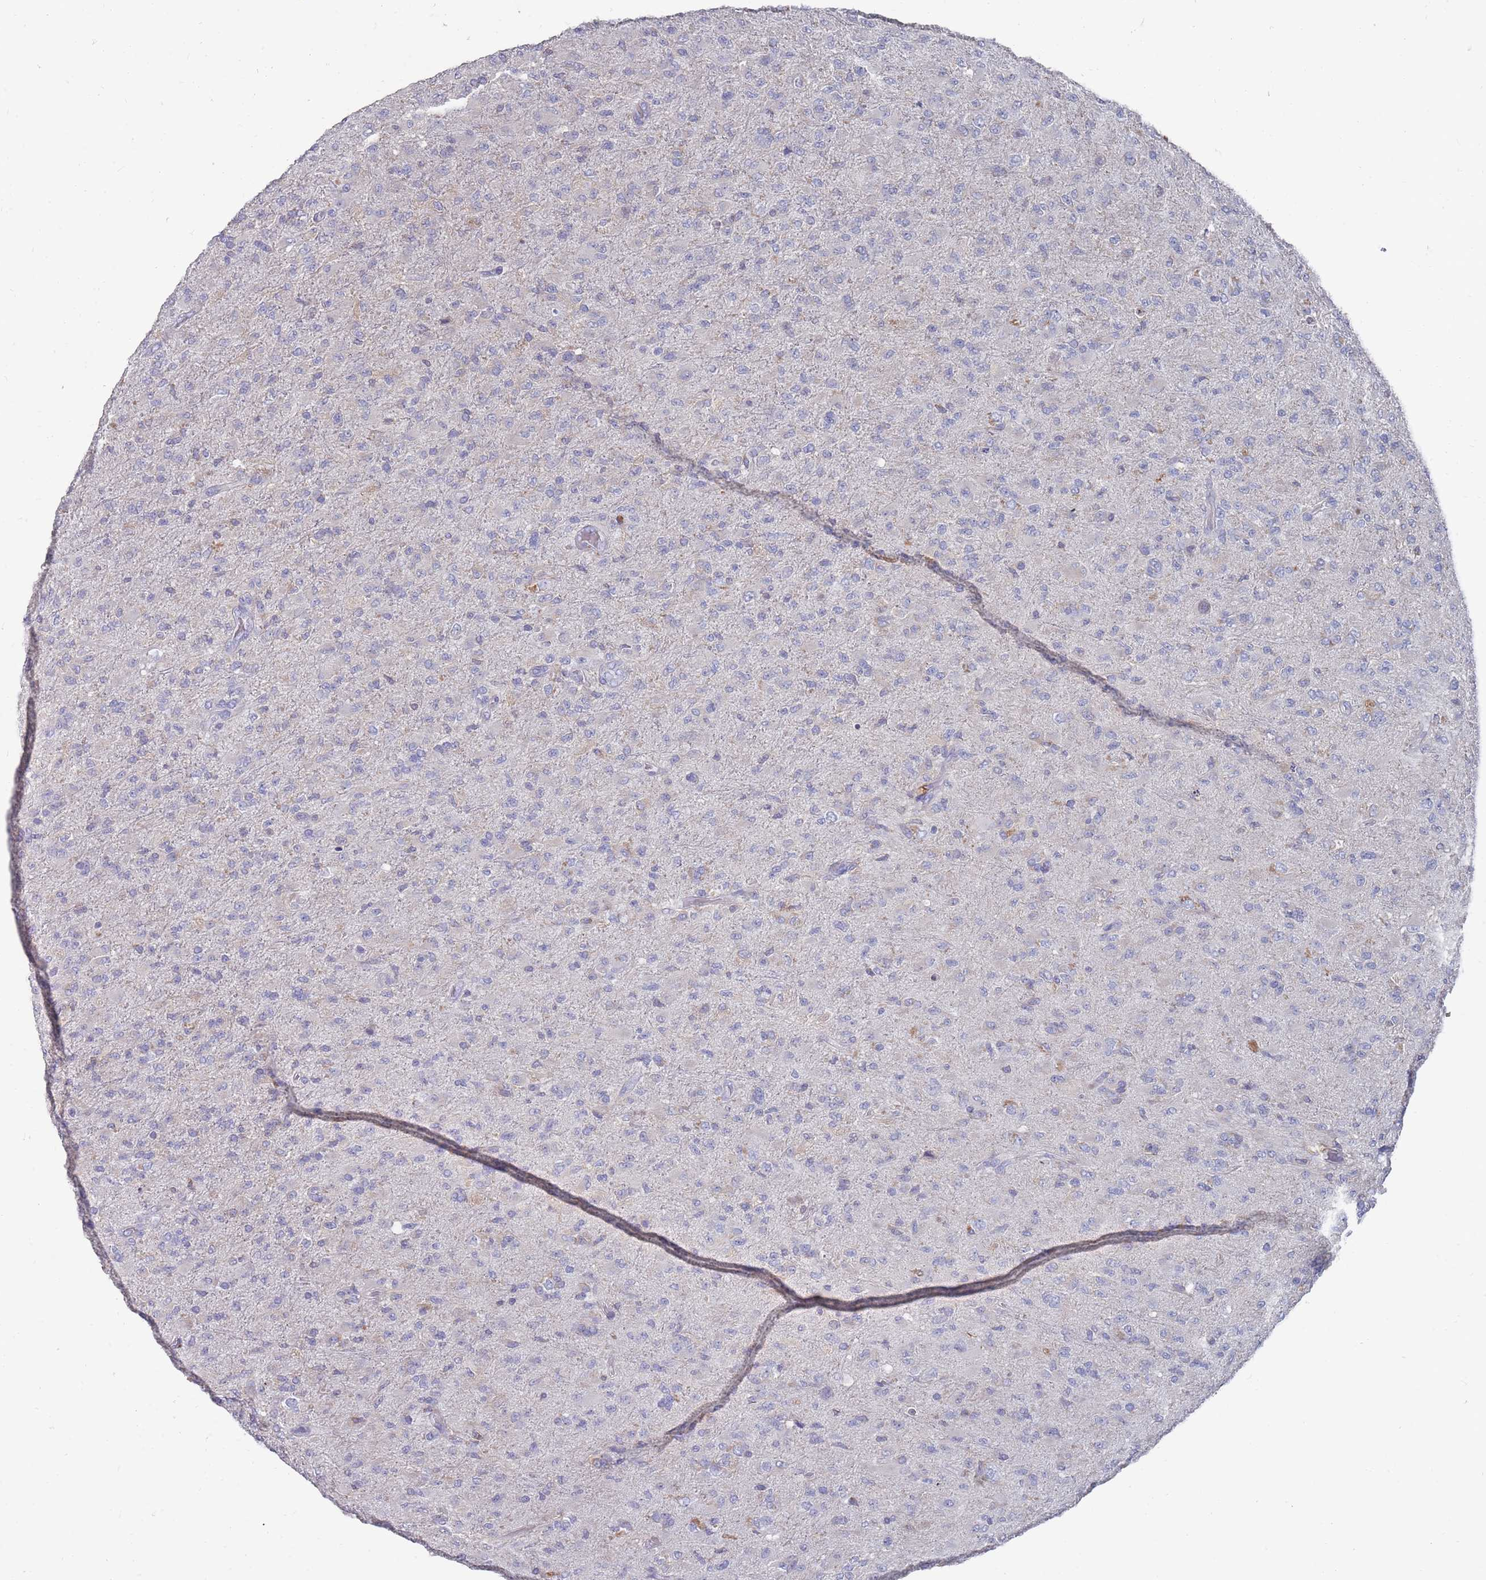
{"staining": {"intensity": "negative", "quantity": "none", "location": "none"}, "tissue": "glioma", "cell_type": "Tumor cells", "image_type": "cancer", "snomed": [{"axis": "morphology", "description": "Glioma, malignant, Low grade"}, {"axis": "topography", "description": "Brain"}], "caption": "Low-grade glioma (malignant) stained for a protein using immunohistochemistry (IHC) exhibits no expression tumor cells.", "gene": "OTULINL", "patient": {"sex": "male", "age": 65}}